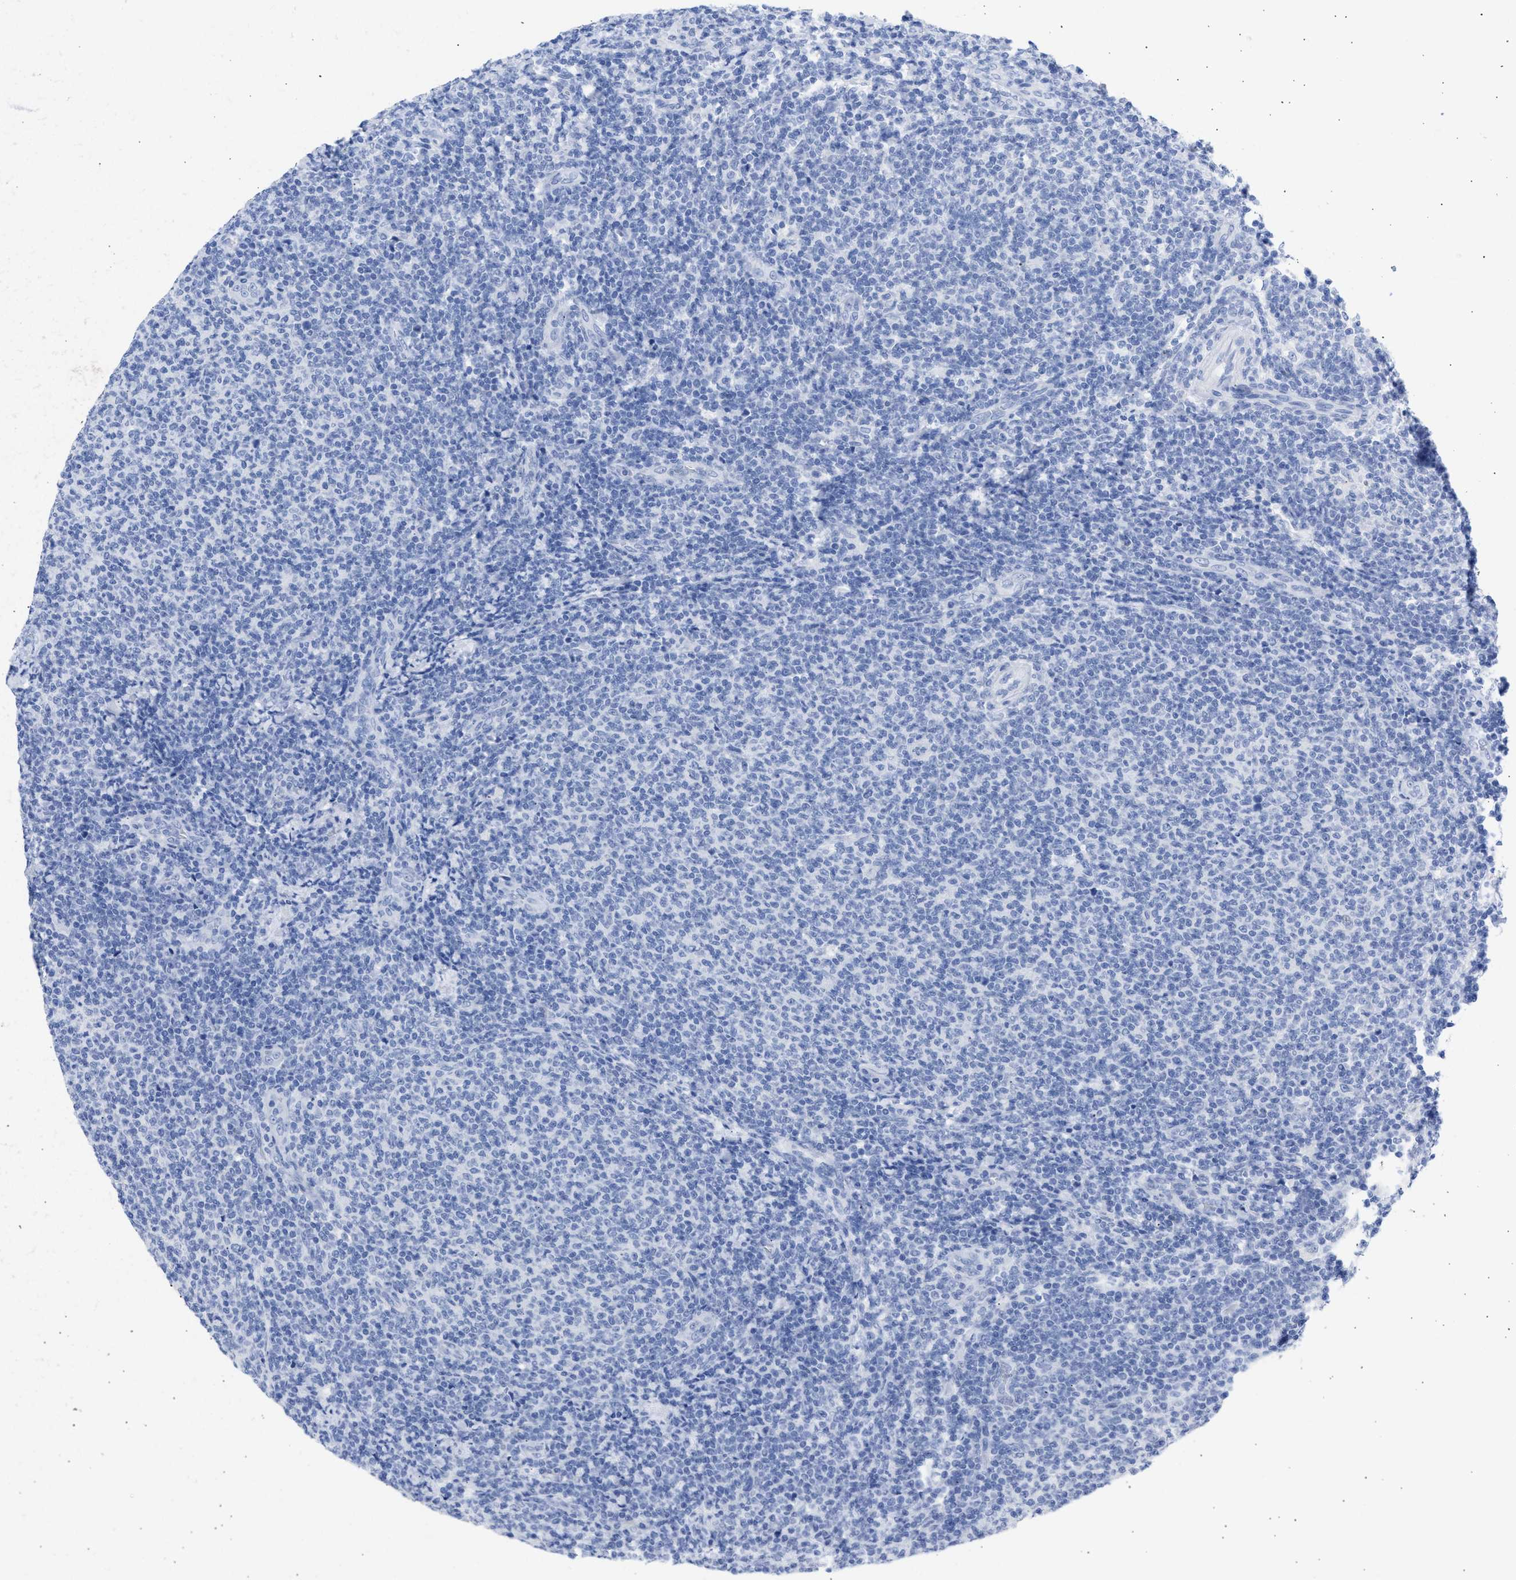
{"staining": {"intensity": "negative", "quantity": "none", "location": "none"}, "tissue": "lymphoma", "cell_type": "Tumor cells", "image_type": "cancer", "snomed": [{"axis": "morphology", "description": "Malignant lymphoma, non-Hodgkin's type, Low grade"}, {"axis": "topography", "description": "Lymph node"}], "caption": "High power microscopy photomicrograph of an immunohistochemistry micrograph of low-grade malignant lymphoma, non-Hodgkin's type, revealing no significant expression in tumor cells.", "gene": "NCAM1", "patient": {"sex": "male", "age": 66}}